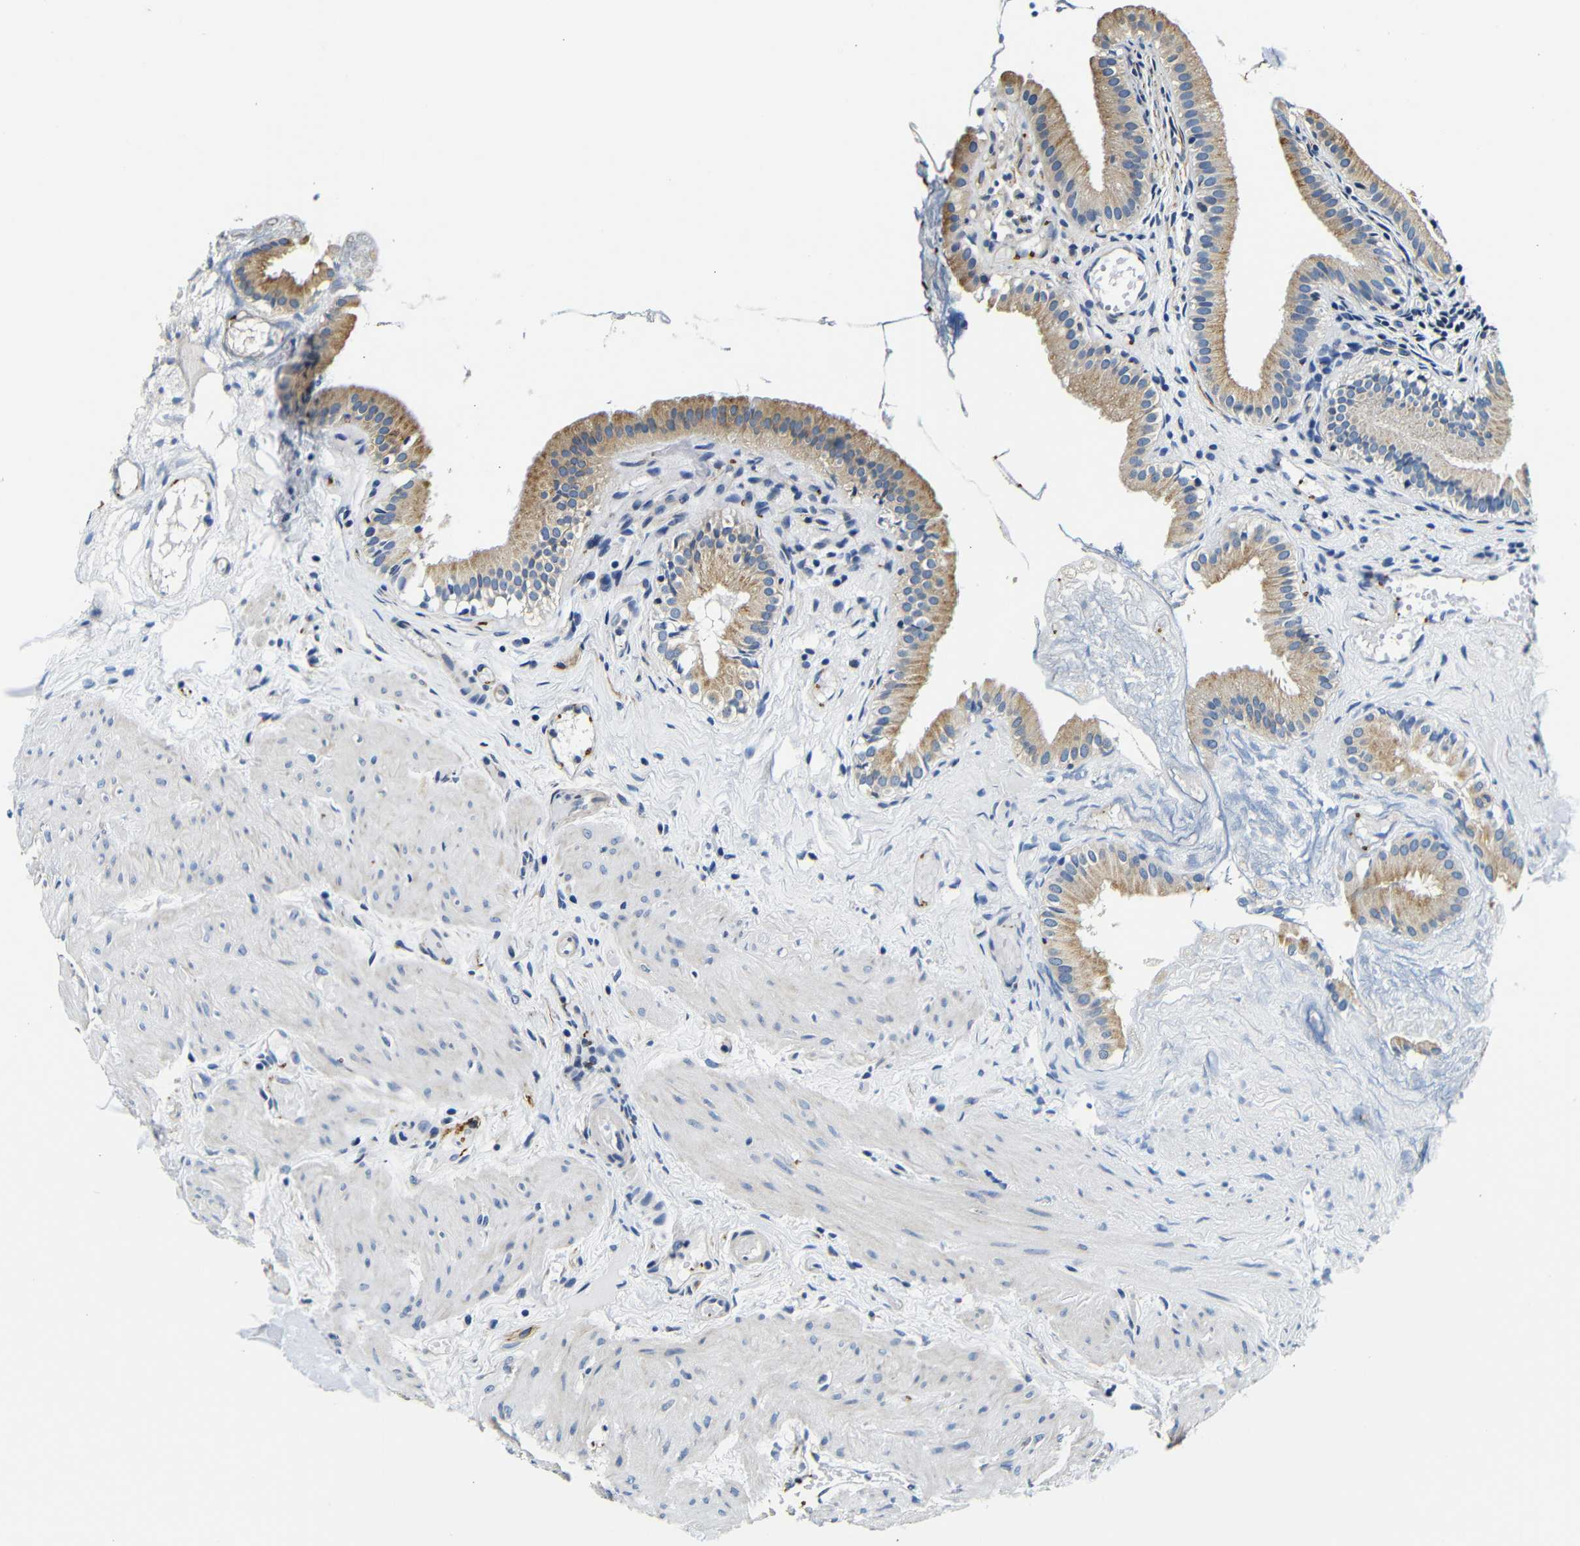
{"staining": {"intensity": "moderate", "quantity": ">75%", "location": "cytoplasmic/membranous"}, "tissue": "gallbladder", "cell_type": "Glandular cells", "image_type": "normal", "snomed": [{"axis": "morphology", "description": "Normal tissue, NOS"}, {"axis": "topography", "description": "Gallbladder"}], "caption": "Glandular cells display medium levels of moderate cytoplasmic/membranous positivity in approximately >75% of cells in benign human gallbladder.", "gene": "GP1BA", "patient": {"sex": "female", "age": 26}}